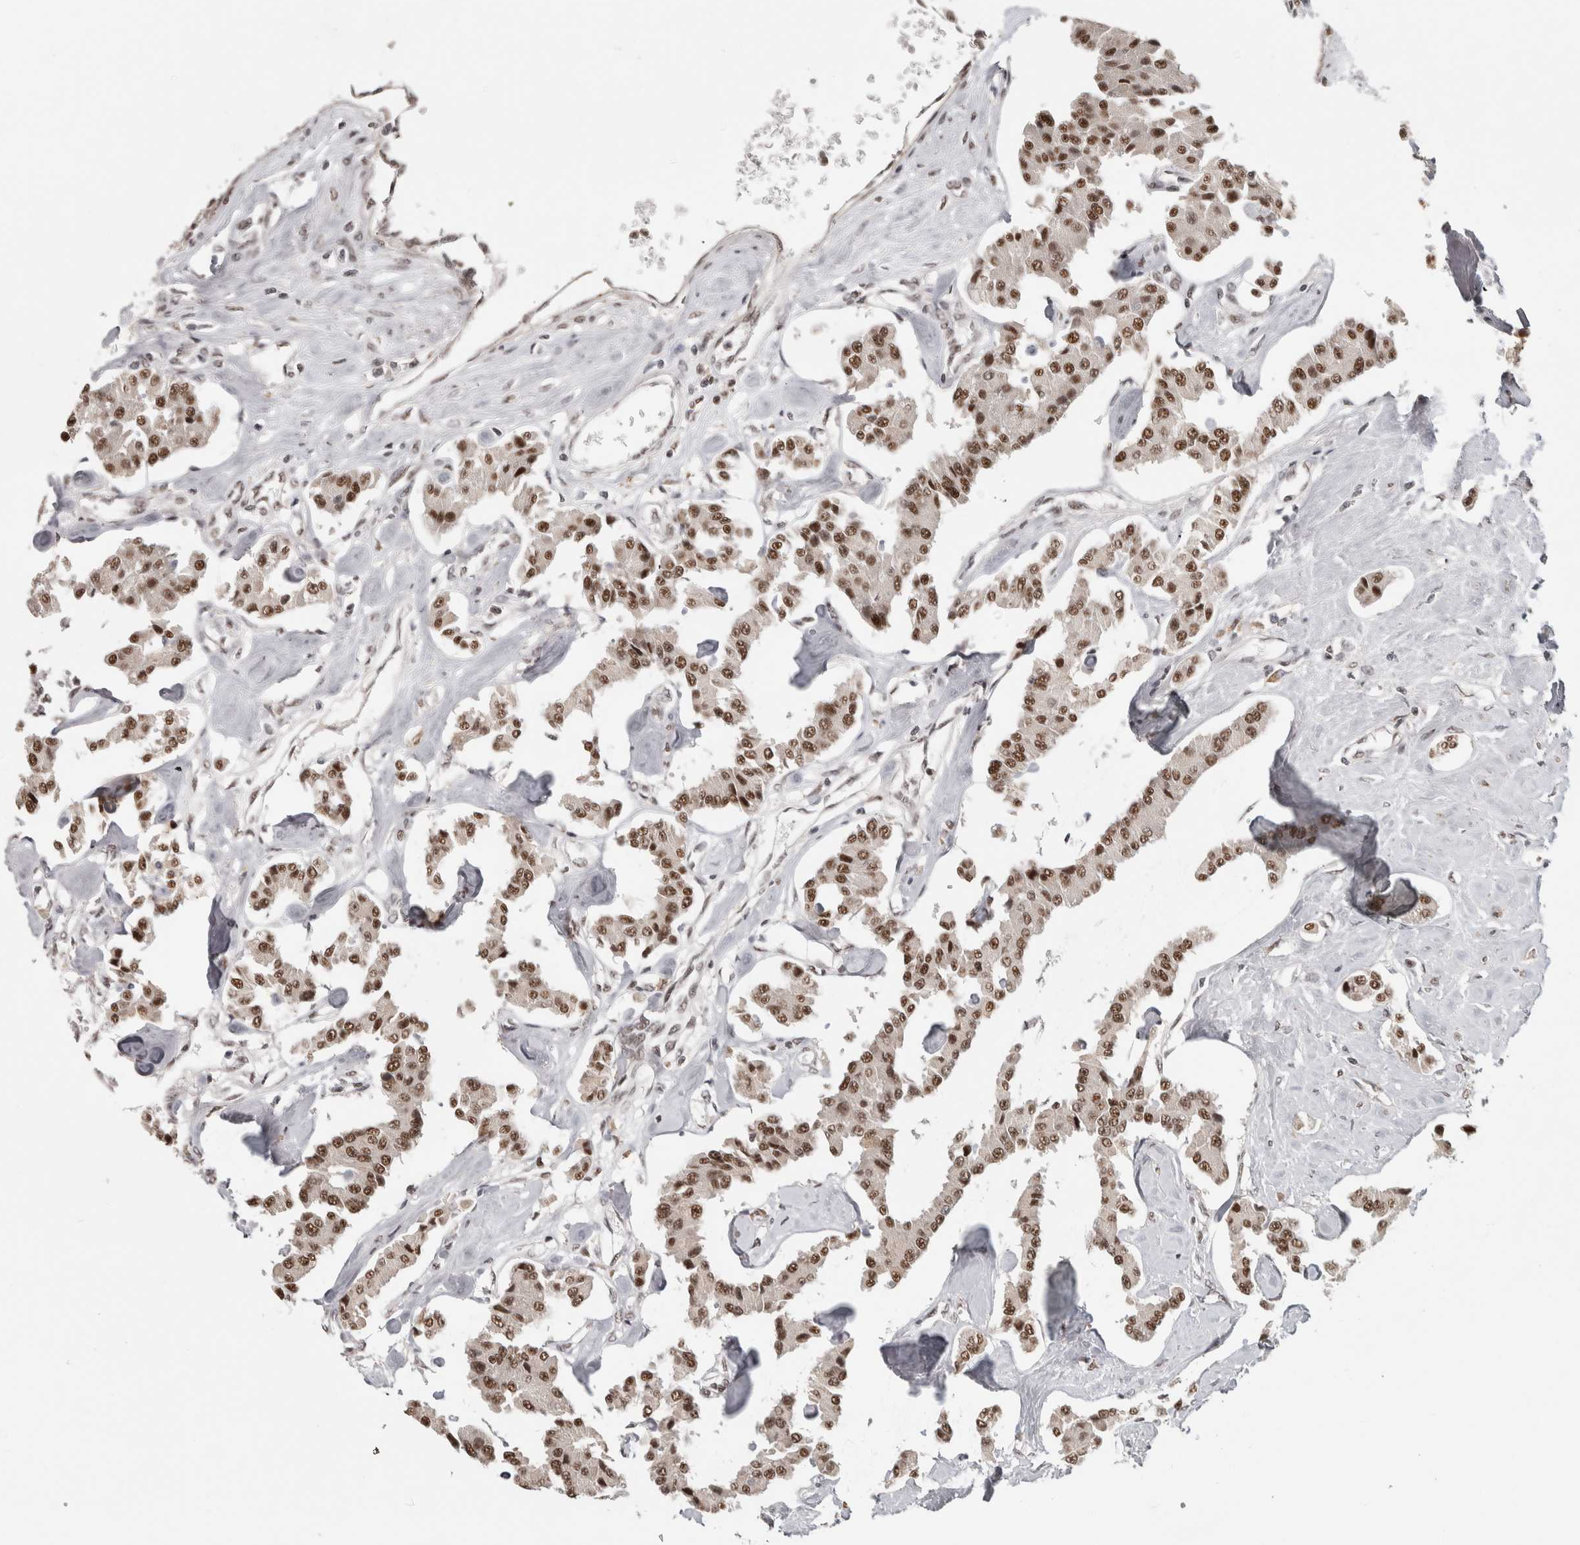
{"staining": {"intensity": "strong", "quantity": ">75%", "location": "cytoplasmic/membranous,nuclear"}, "tissue": "carcinoid", "cell_type": "Tumor cells", "image_type": "cancer", "snomed": [{"axis": "morphology", "description": "Carcinoid, malignant, NOS"}, {"axis": "topography", "description": "Pancreas"}], "caption": "Carcinoid stained for a protein reveals strong cytoplasmic/membranous and nuclear positivity in tumor cells. The staining is performed using DAB brown chromogen to label protein expression. The nuclei are counter-stained blue using hematoxylin.", "gene": "ZNF830", "patient": {"sex": "male", "age": 41}}